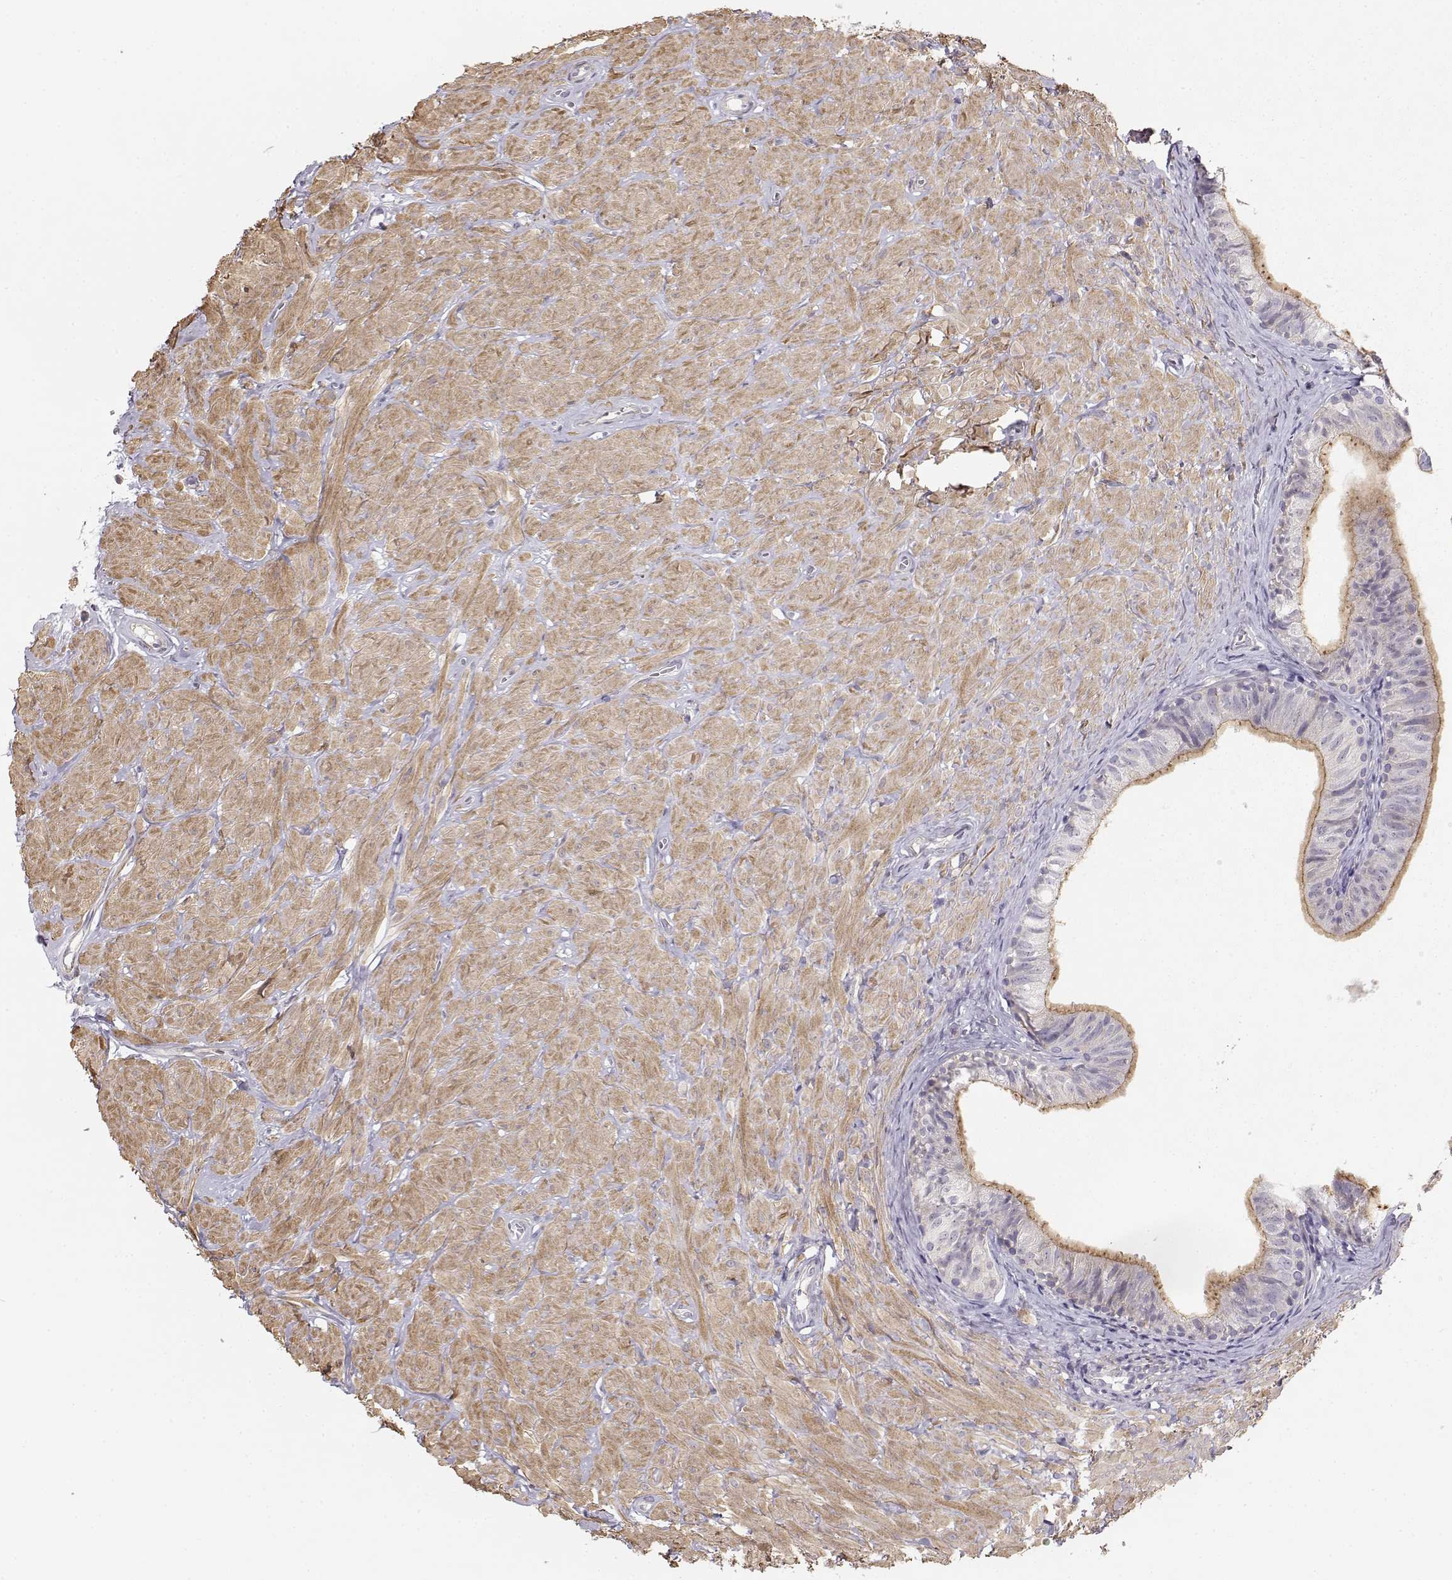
{"staining": {"intensity": "moderate", "quantity": "25%-75%", "location": "cytoplasmic/membranous"}, "tissue": "epididymis", "cell_type": "Glandular cells", "image_type": "normal", "snomed": [{"axis": "morphology", "description": "Normal tissue, NOS"}, {"axis": "topography", "description": "Epididymis"}, {"axis": "topography", "description": "Vas deferens"}], "caption": "Approximately 25%-75% of glandular cells in unremarkable epididymis show moderate cytoplasmic/membranous protein staining as visualized by brown immunohistochemical staining.", "gene": "DAPL1", "patient": {"sex": "male", "age": 23}}